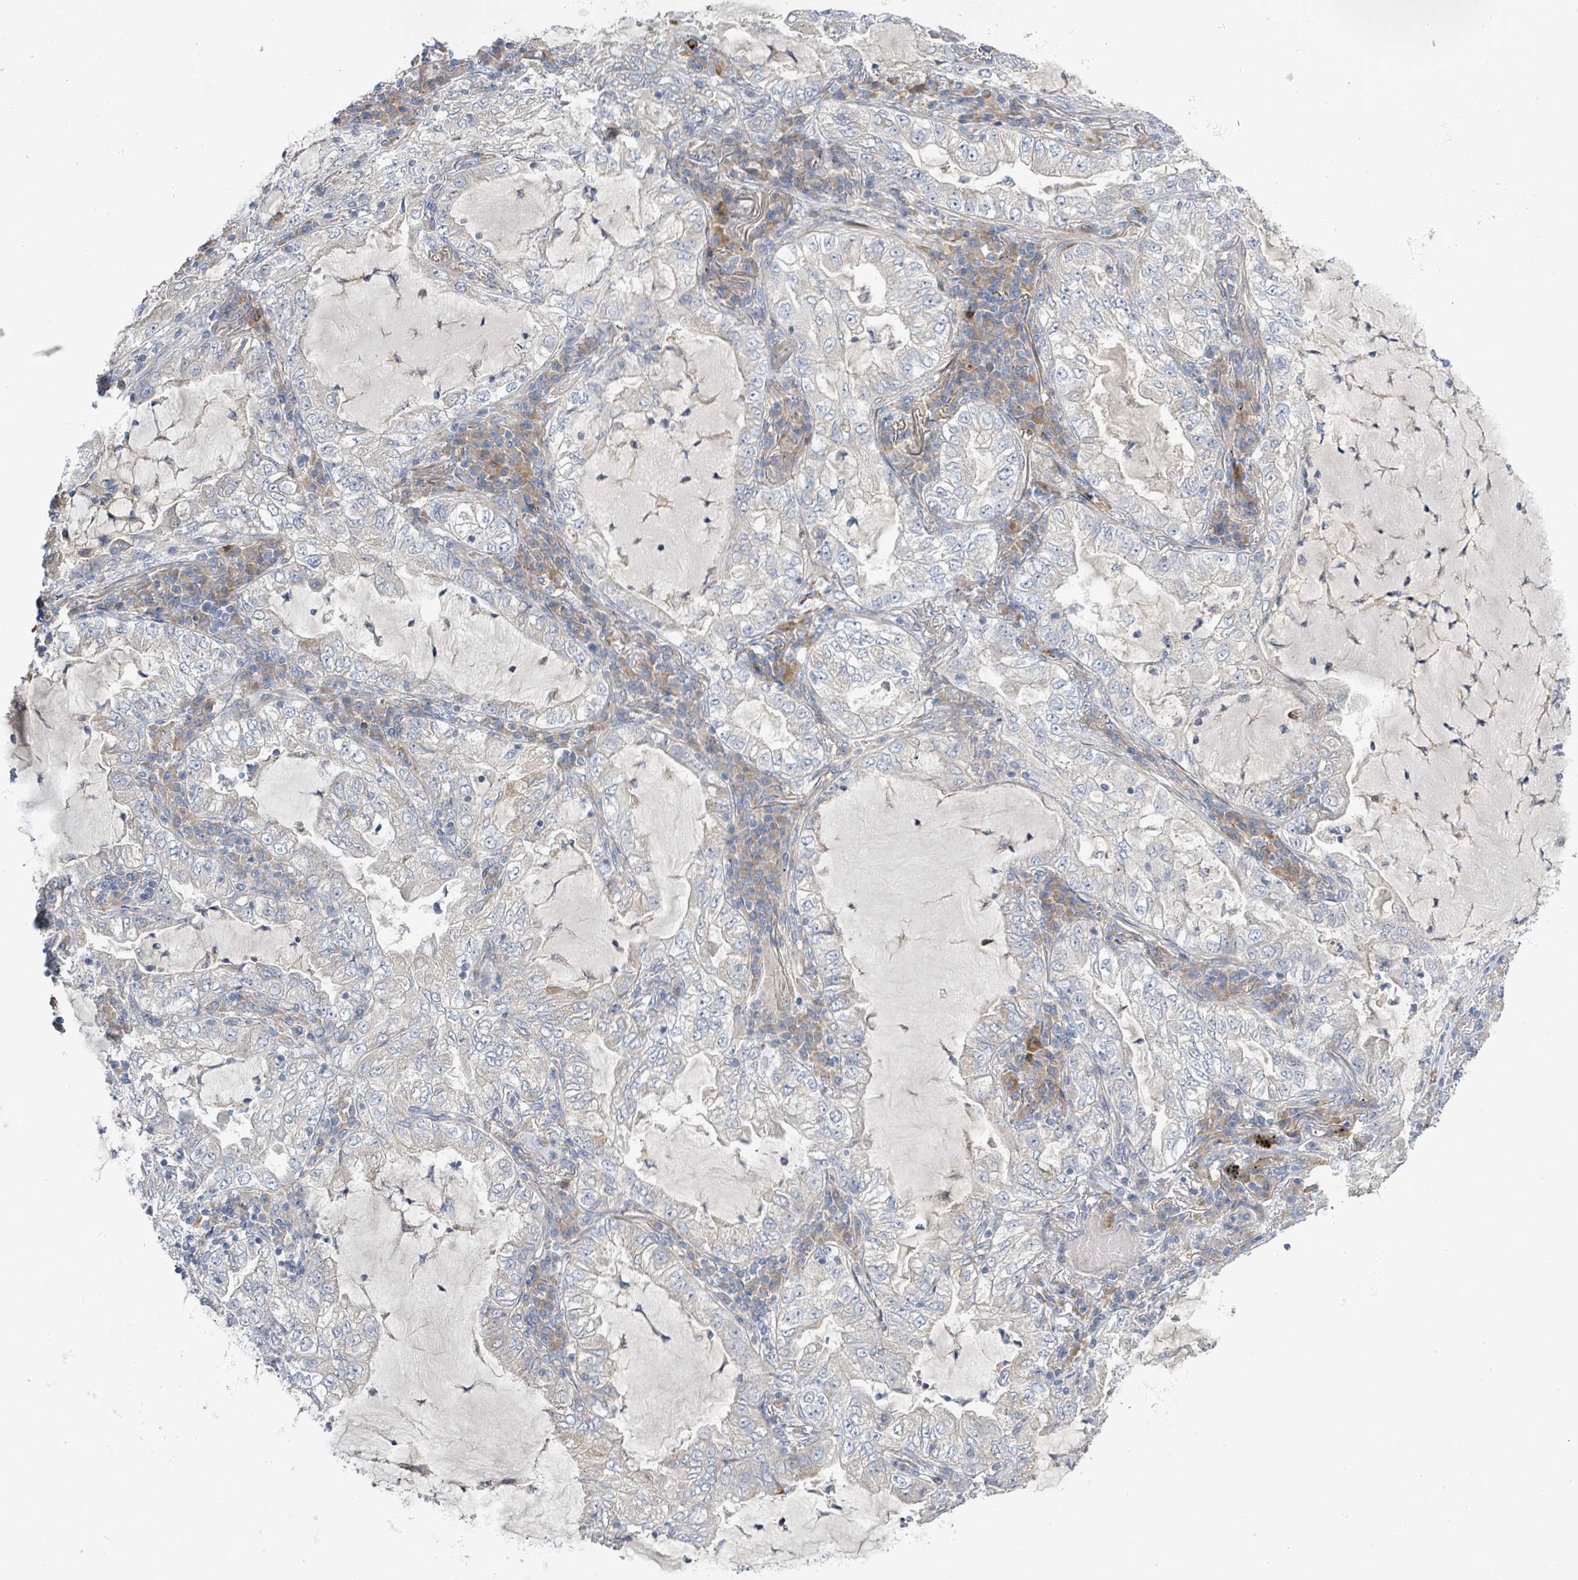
{"staining": {"intensity": "negative", "quantity": "none", "location": "none"}, "tissue": "lung cancer", "cell_type": "Tumor cells", "image_type": "cancer", "snomed": [{"axis": "morphology", "description": "Adenocarcinoma, NOS"}, {"axis": "topography", "description": "Lung"}], "caption": "Histopathology image shows no protein staining in tumor cells of adenocarcinoma (lung) tissue.", "gene": "CFAP210", "patient": {"sex": "female", "age": 73}}